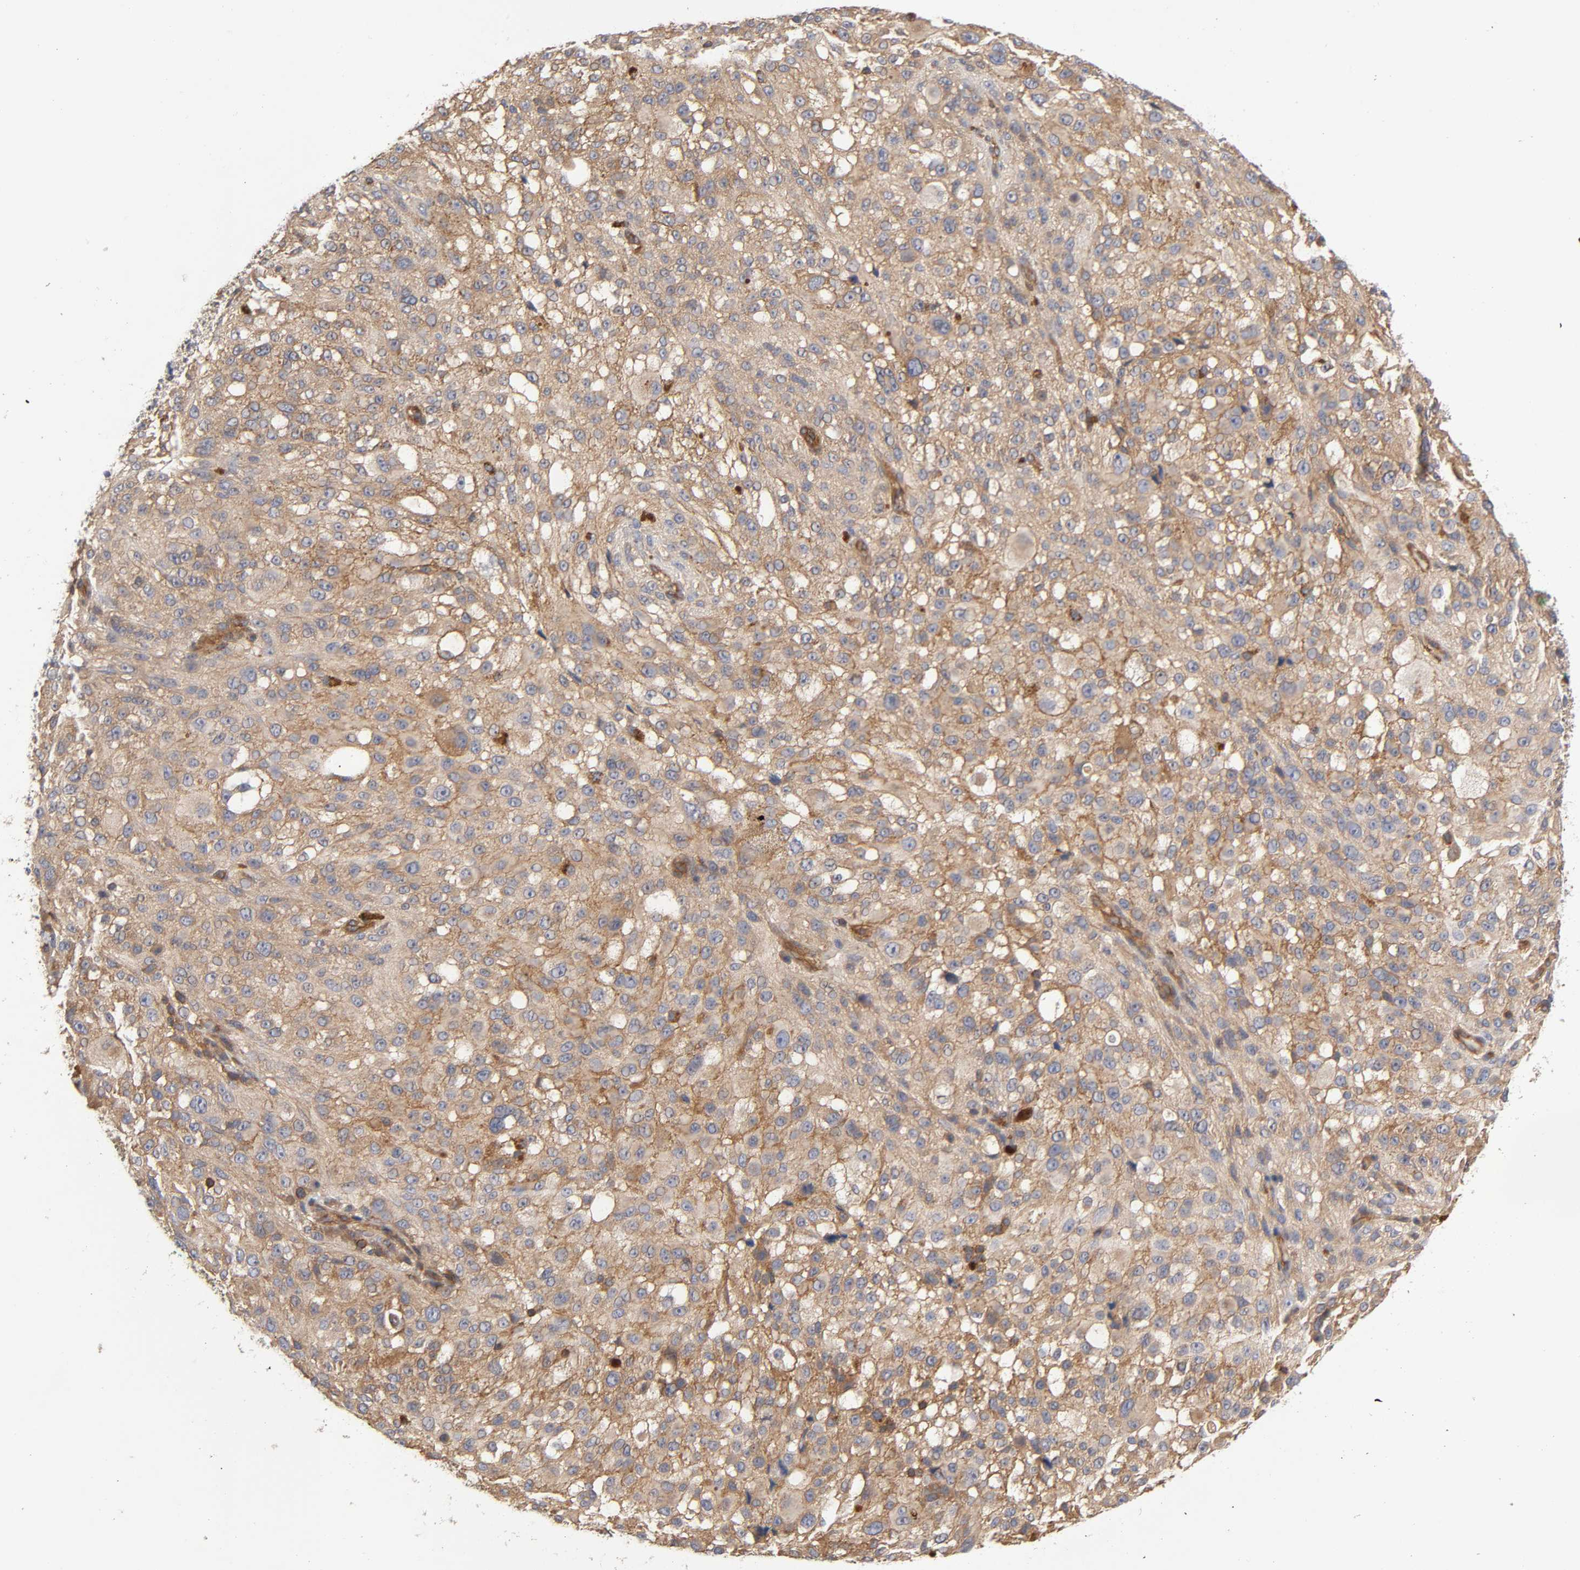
{"staining": {"intensity": "moderate", "quantity": "25%-75%", "location": "cytoplasmic/membranous"}, "tissue": "melanoma", "cell_type": "Tumor cells", "image_type": "cancer", "snomed": [{"axis": "morphology", "description": "Necrosis, NOS"}, {"axis": "morphology", "description": "Malignant melanoma, NOS"}, {"axis": "topography", "description": "Skin"}], "caption": "Immunohistochemistry (DAB) staining of malignant melanoma shows moderate cytoplasmic/membranous protein positivity in about 25%-75% of tumor cells.", "gene": "LAMTOR2", "patient": {"sex": "female", "age": 87}}